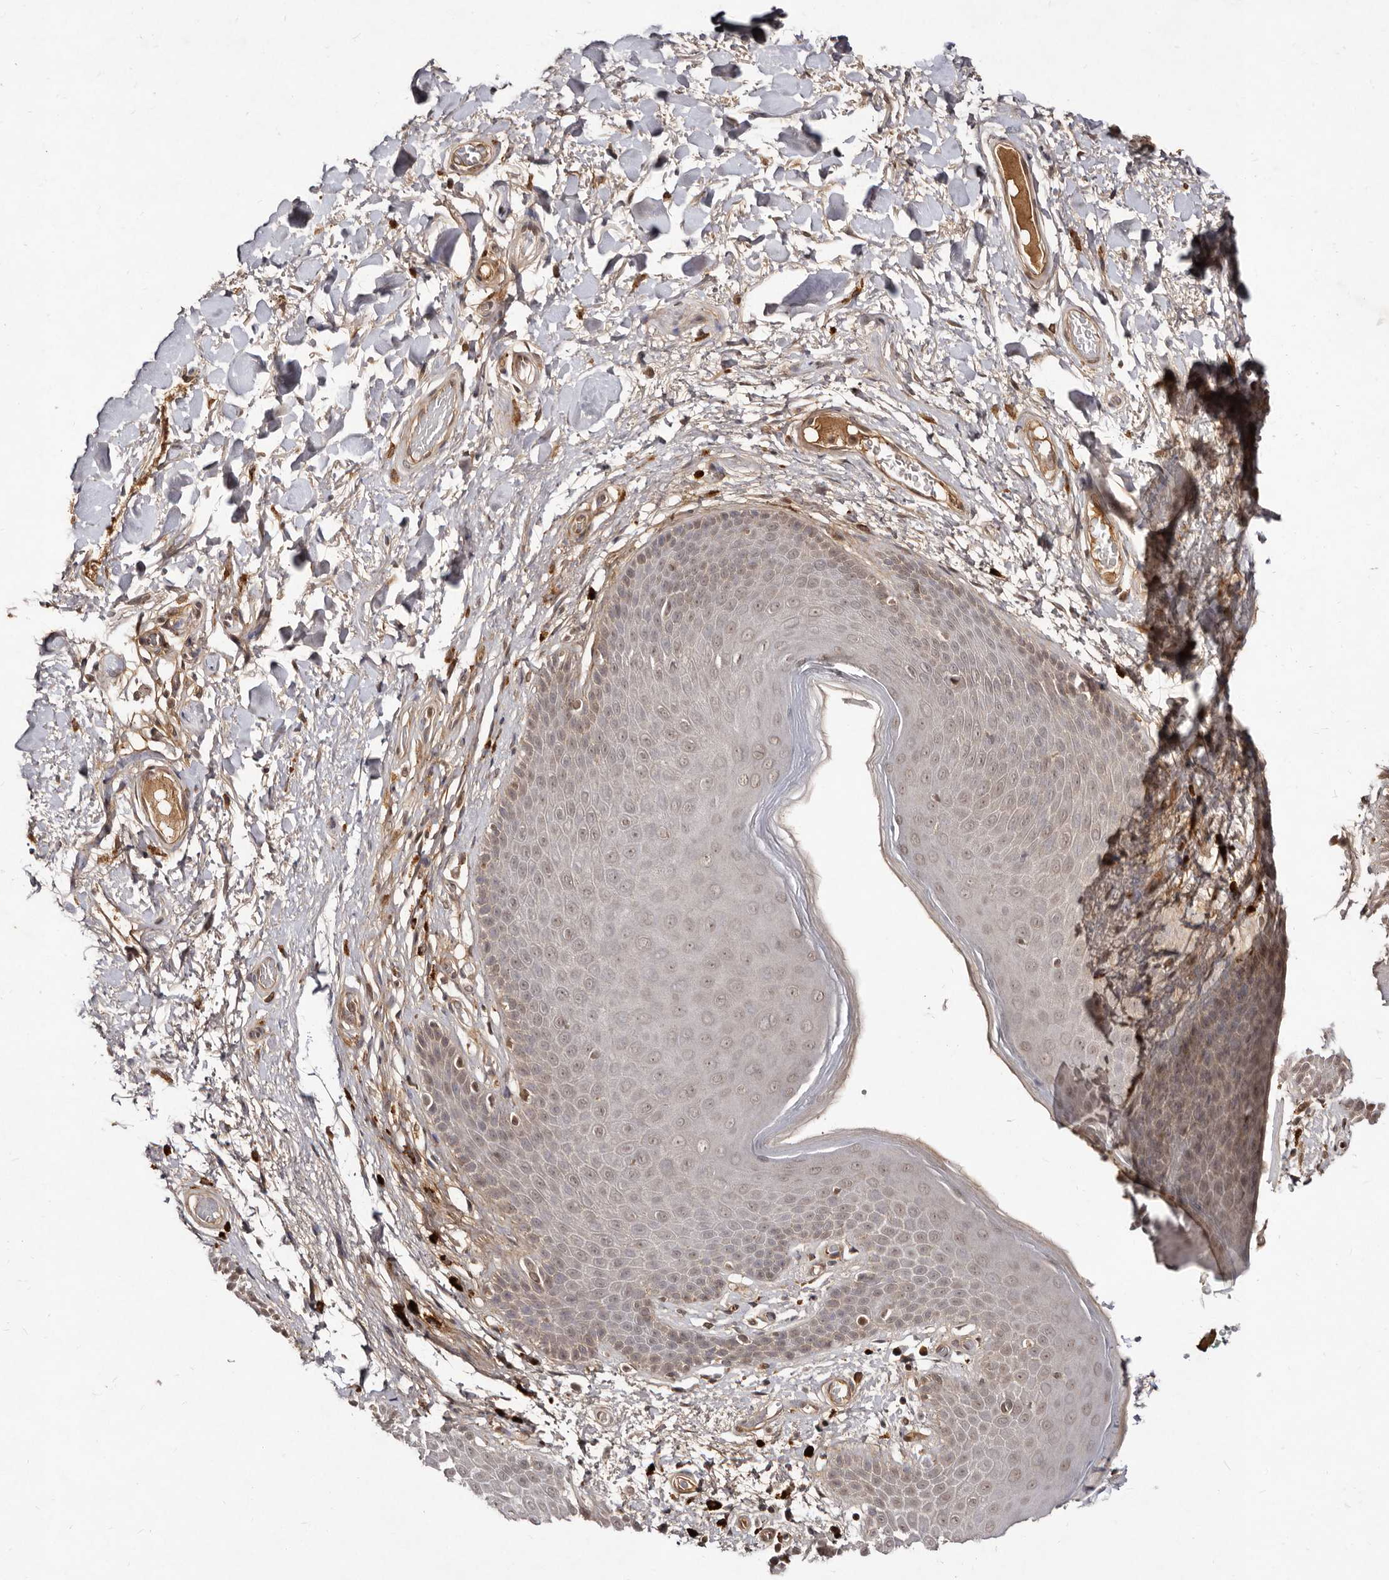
{"staining": {"intensity": "weak", "quantity": "25%-75%", "location": "nuclear"}, "tissue": "skin", "cell_type": "Epidermal cells", "image_type": "normal", "snomed": [{"axis": "morphology", "description": "Normal tissue, NOS"}, {"axis": "topography", "description": "Anal"}], "caption": "The image demonstrates staining of benign skin, revealing weak nuclear protein staining (brown color) within epidermal cells.", "gene": "LCORL", "patient": {"sex": "male", "age": 74}}